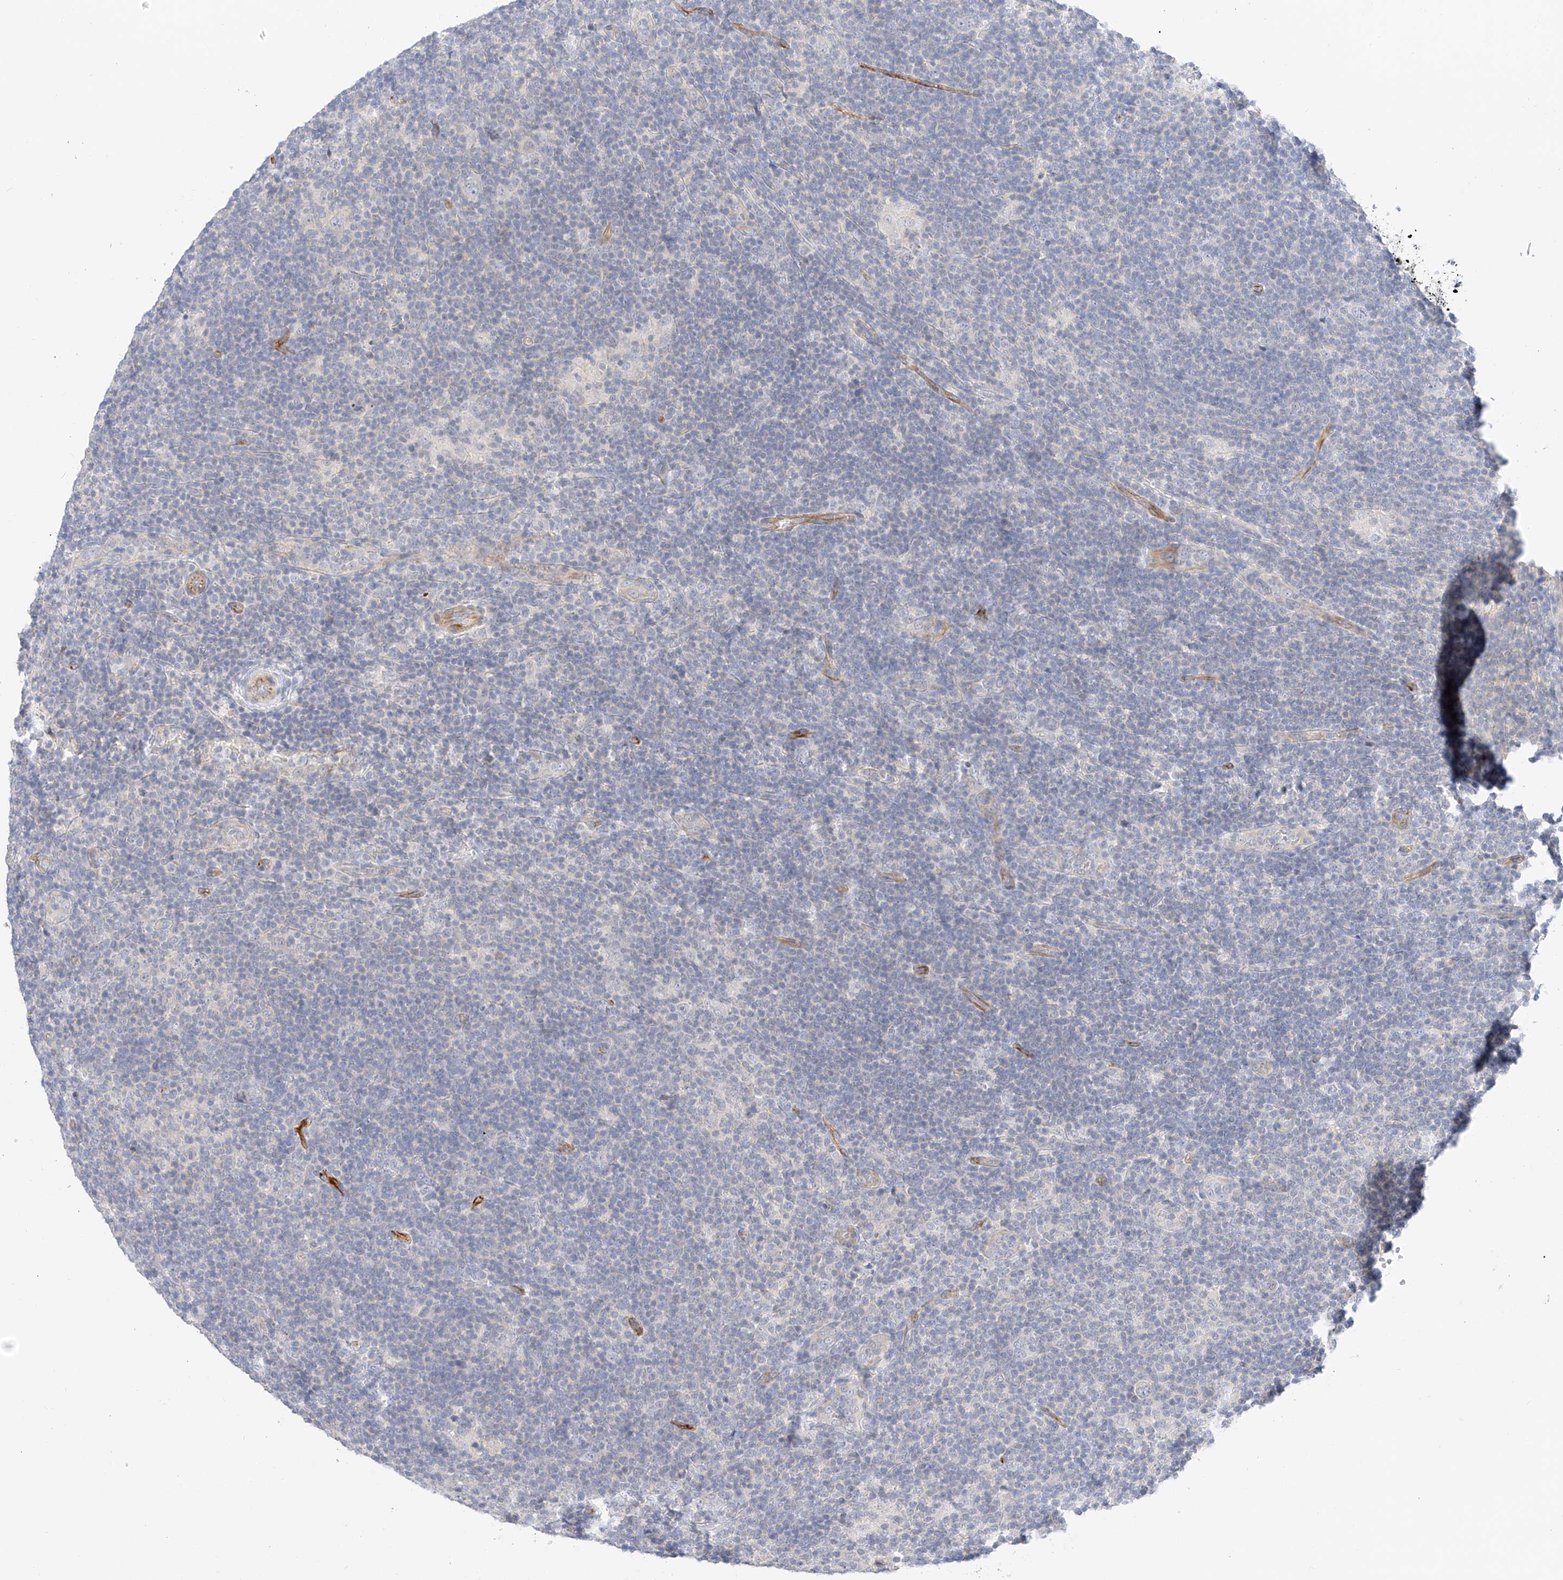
{"staining": {"intensity": "negative", "quantity": "none", "location": "none"}, "tissue": "lymphoma", "cell_type": "Tumor cells", "image_type": "cancer", "snomed": [{"axis": "morphology", "description": "Hodgkin's disease, NOS"}, {"axis": "topography", "description": "Lymph node"}], "caption": "The image exhibits no staining of tumor cells in Hodgkin's disease.", "gene": "CDCP2", "patient": {"sex": "female", "age": 57}}